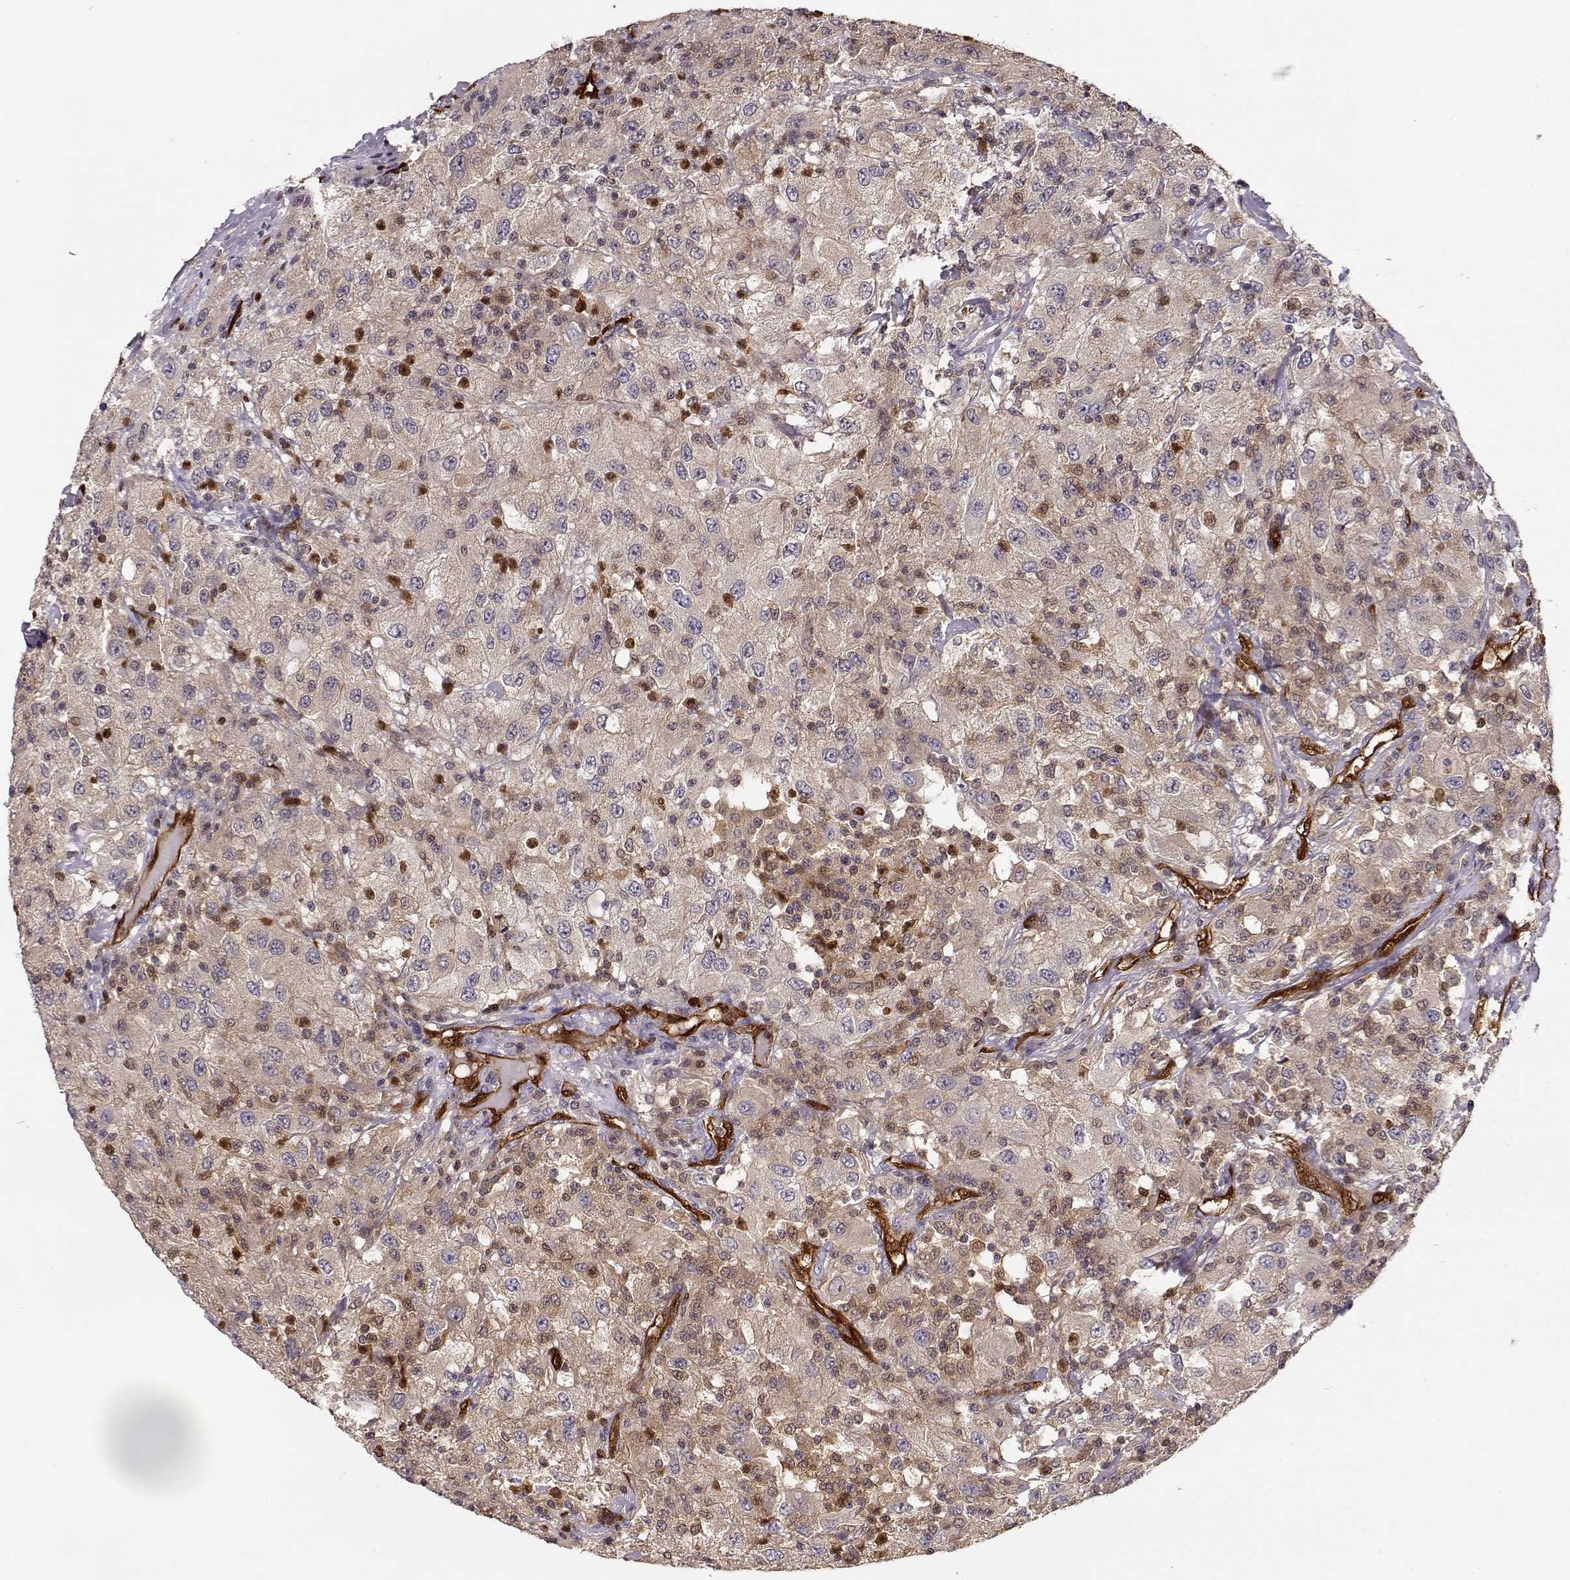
{"staining": {"intensity": "weak", "quantity": ">75%", "location": "cytoplasmic/membranous"}, "tissue": "renal cancer", "cell_type": "Tumor cells", "image_type": "cancer", "snomed": [{"axis": "morphology", "description": "Adenocarcinoma, NOS"}, {"axis": "topography", "description": "Kidney"}], "caption": "High-power microscopy captured an IHC micrograph of renal adenocarcinoma, revealing weak cytoplasmic/membranous expression in approximately >75% of tumor cells.", "gene": "PNP", "patient": {"sex": "female", "age": 67}}